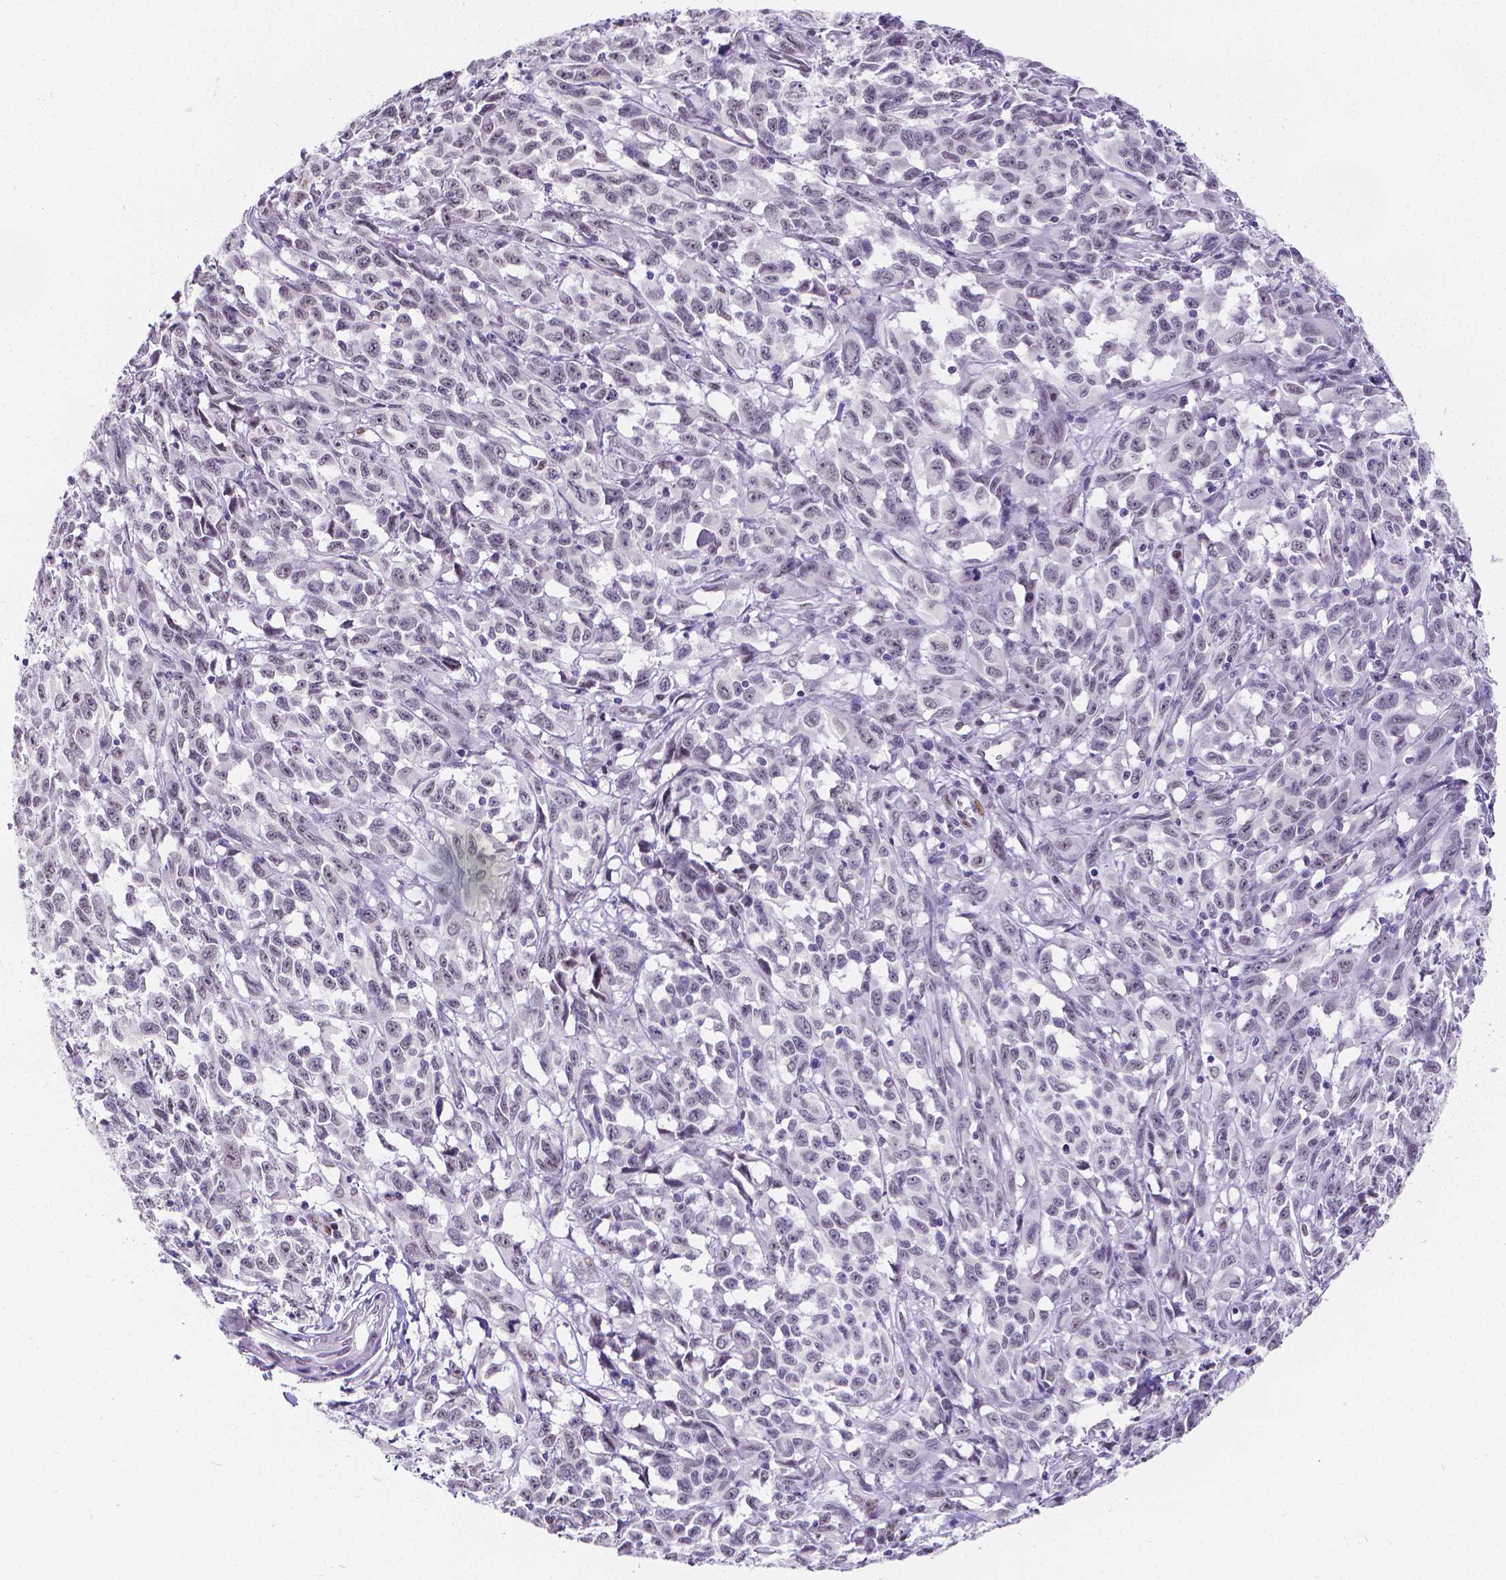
{"staining": {"intensity": "weak", "quantity": "<25%", "location": "nuclear"}, "tissue": "melanoma", "cell_type": "Tumor cells", "image_type": "cancer", "snomed": [{"axis": "morphology", "description": "Malignant melanoma, NOS"}, {"axis": "topography", "description": "Vulva, labia, clitoris and Bartholin´s gland, NO"}], "caption": "Photomicrograph shows no protein positivity in tumor cells of melanoma tissue.", "gene": "MEF2C", "patient": {"sex": "female", "age": 75}}